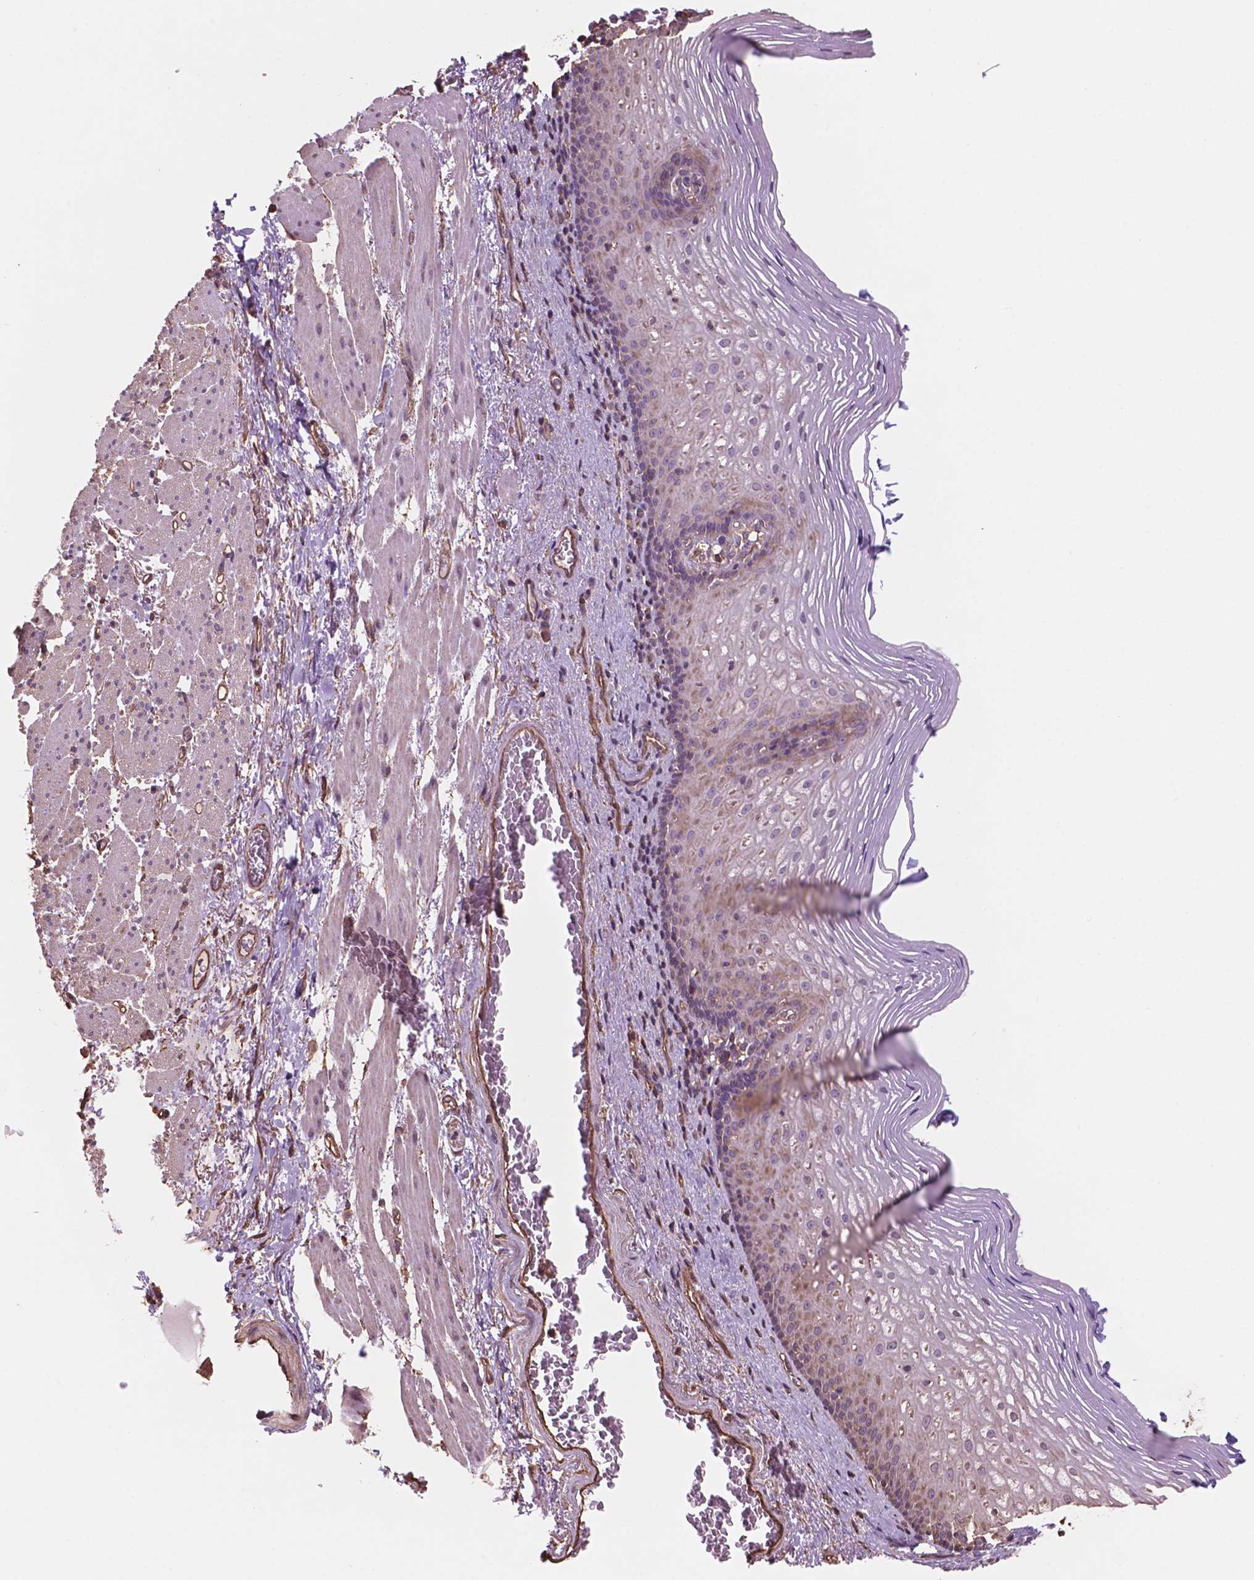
{"staining": {"intensity": "weak", "quantity": "<25%", "location": "cytoplasmic/membranous"}, "tissue": "esophagus", "cell_type": "Squamous epithelial cells", "image_type": "normal", "snomed": [{"axis": "morphology", "description": "Normal tissue, NOS"}, {"axis": "topography", "description": "Esophagus"}], "caption": "Esophagus stained for a protein using immunohistochemistry shows no expression squamous epithelial cells.", "gene": "NIPA2", "patient": {"sex": "male", "age": 76}}